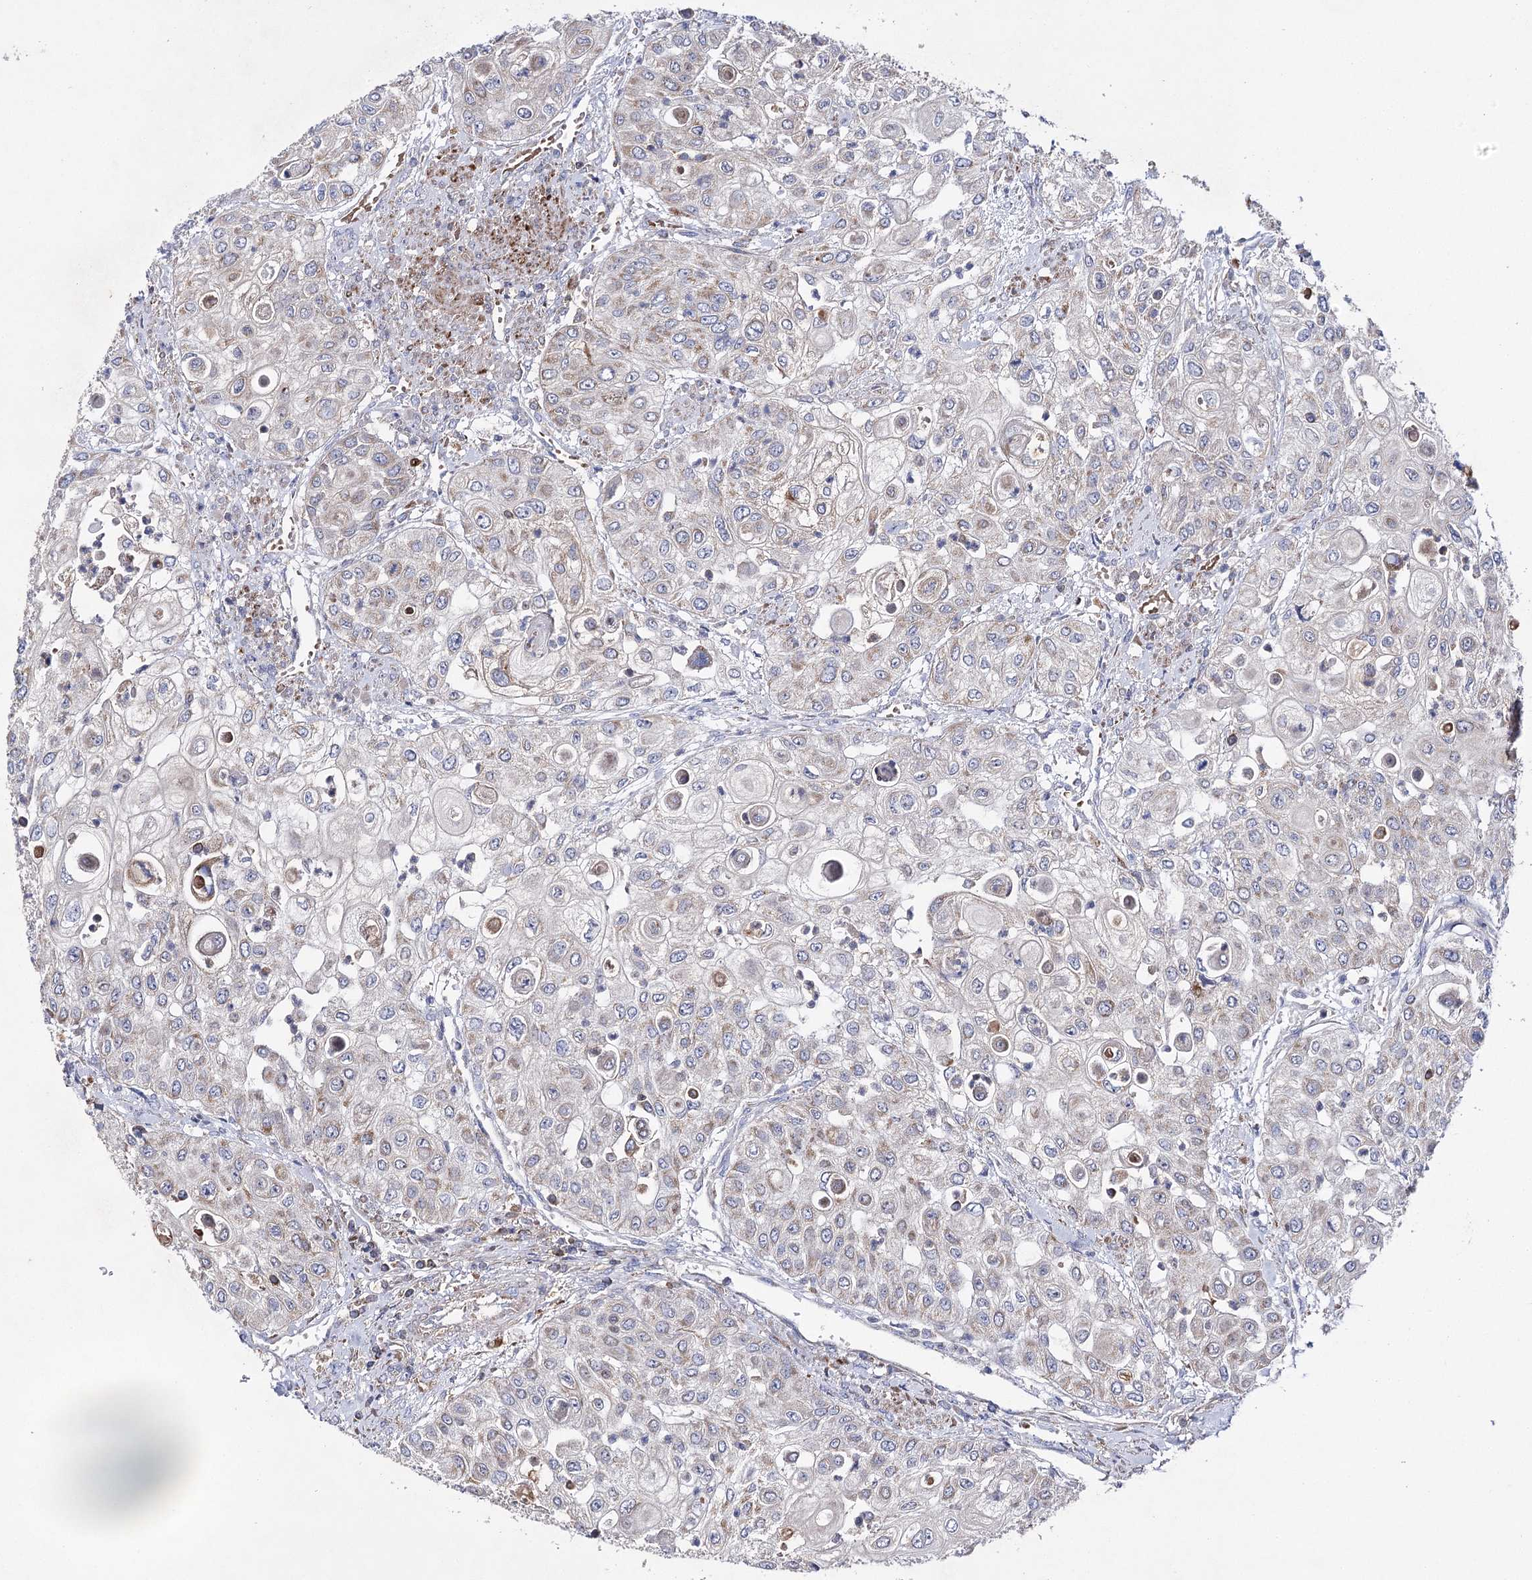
{"staining": {"intensity": "weak", "quantity": "<25%", "location": "cytoplasmic/membranous"}, "tissue": "urothelial cancer", "cell_type": "Tumor cells", "image_type": "cancer", "snomed": [{"axis": "morphology", "description": "Urothelial carcinoma, High grade"}, {"axis": "topography", "description": "Urinary bladder"}], "caption": "Tumor cells show no significant expression in urothelial cancer. (DAB immunohistochemistry visualized using brightfield microscopy, high magnification).", "gene": "COX15", "patient": {"sex": "female", "age": 79}}